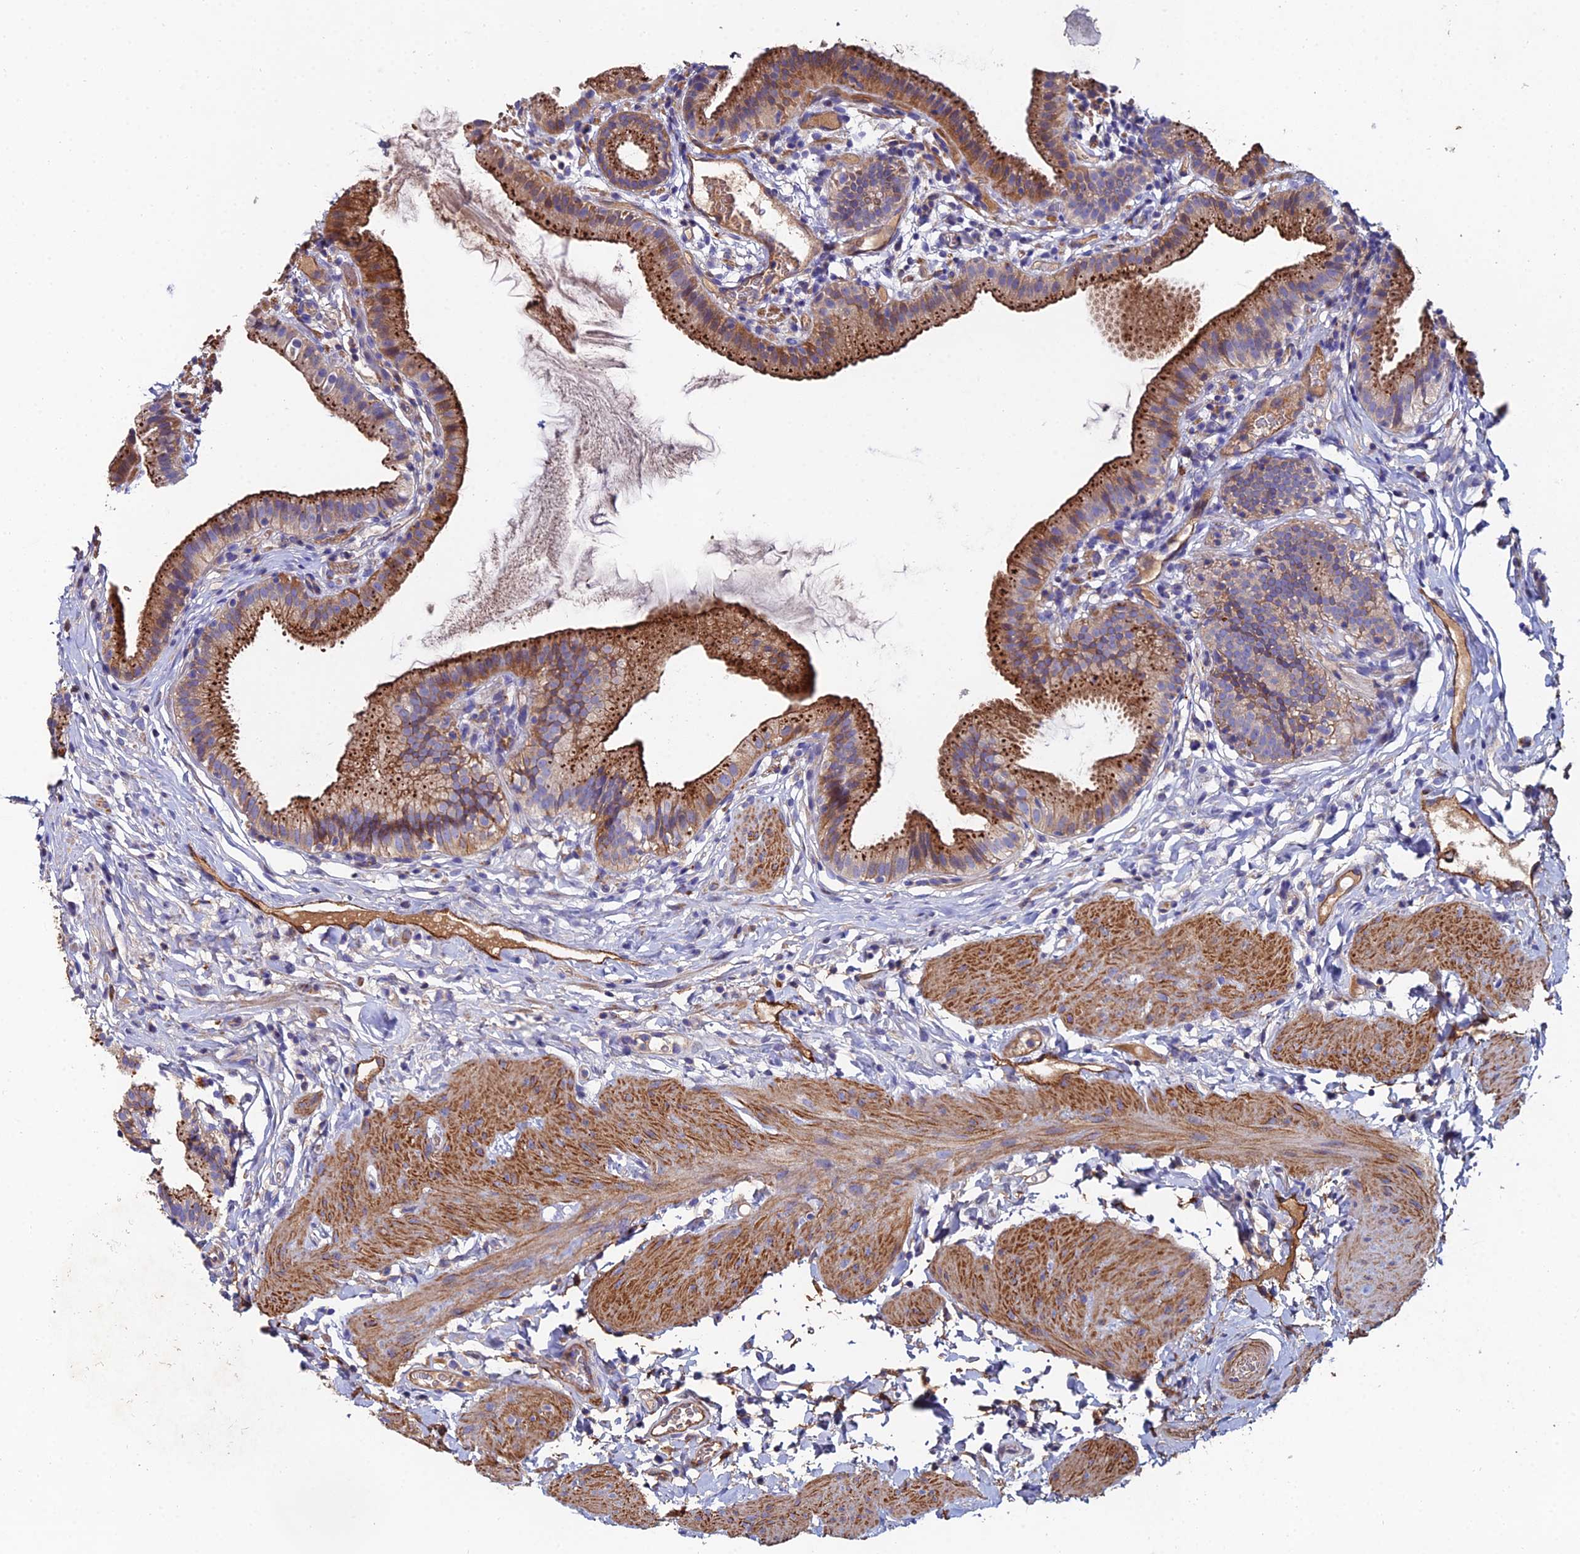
{"staining": {"intensity": "strong", "quantity": "25%-75%", "location": "cytoplasmic/membranous"}, "tissue": "gallbladder", "cell_type": "Glandular cells", "image_type": "normal", "snomed": [{"axis": "morphology", "description": "Normal tissue, NOS"}, {"axis": "topography", "description": "Gallbladder"}], "caption": "This histopathology image displays IHC staining of benign gallbladder, with high strong cytoplasmic/membranous expression in approximately 25%-75% of glandular cells.", "gene": "C6", "patient": {"sex": "female", "age": 46}}